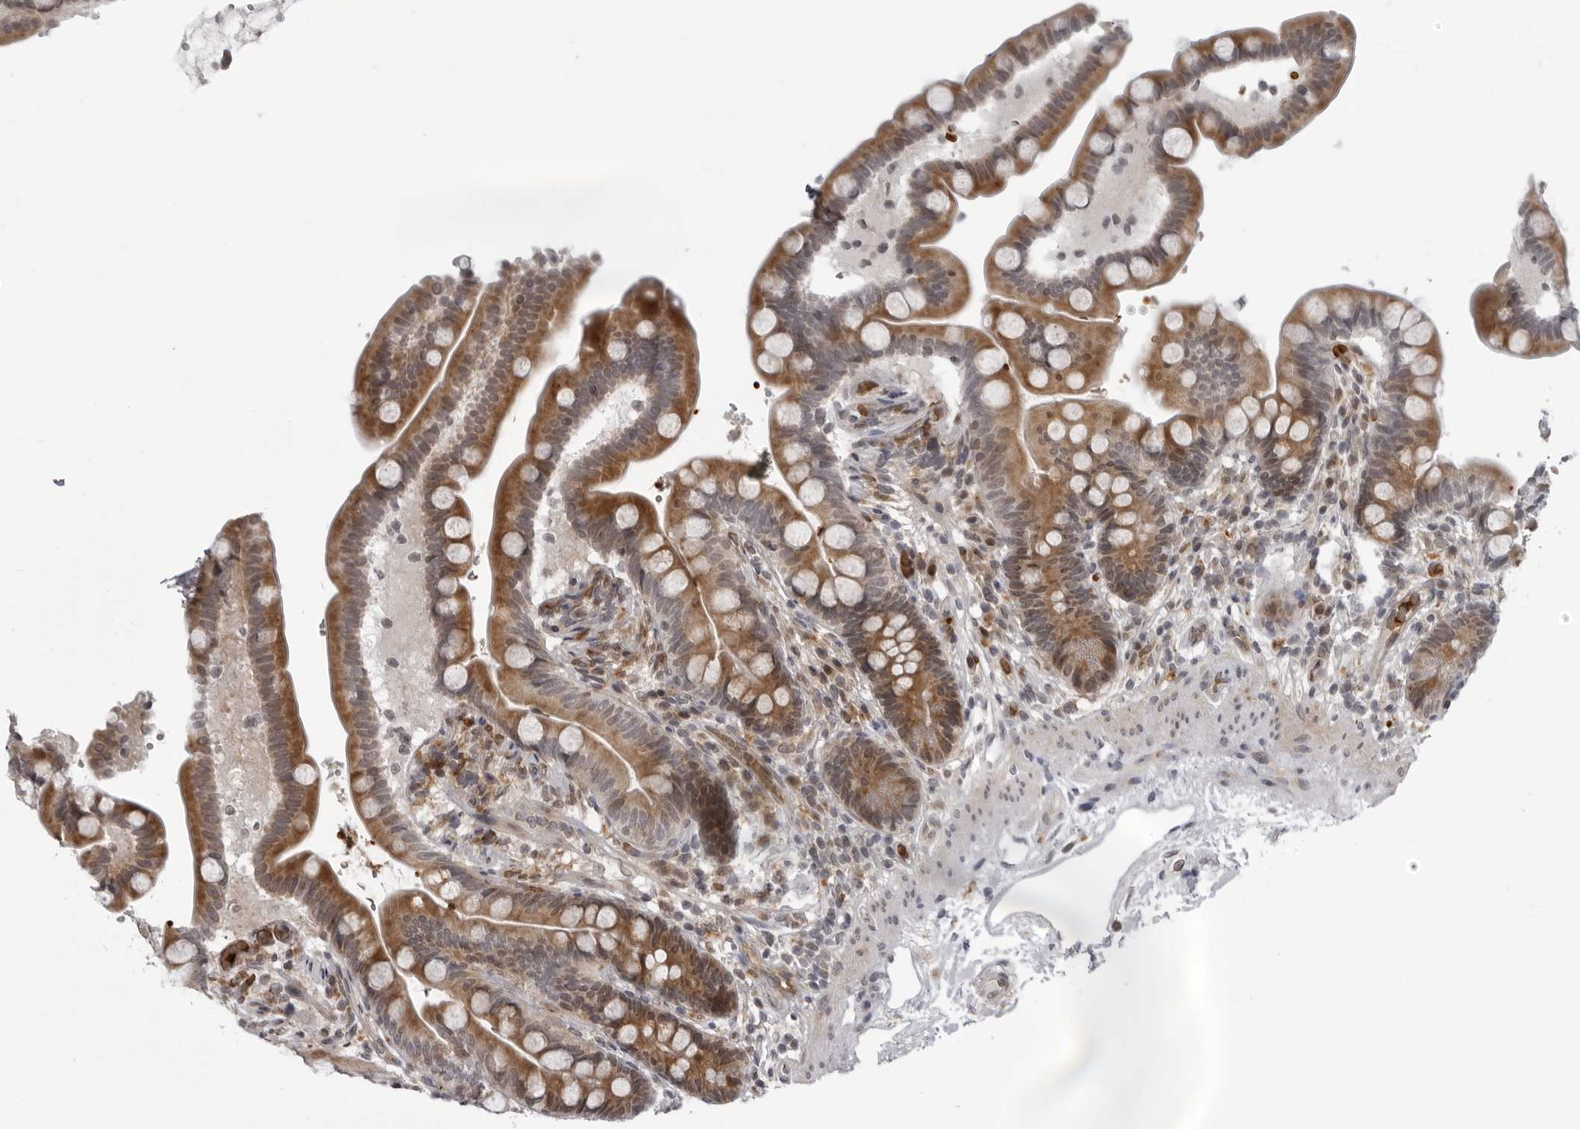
{"staining": {"intensity": "negative", "quantity": "none", "location": "none"}, "tissue": "colon", "cell_type": "Endothelial cells", "image_type": "normal", "snomed": [{"axis": "morphology", "description": "Normal tissue, NOS"}, {"axis": "topography", "description": "Smooth muscle"}, {"axis": "topography", "description": "Colon"}], "caption": "Immunohistochemistry of unremarkable colon shows no staining in endothelial cells. Nuclei are stained in blue.", "gene": "THOP1", "patient": {"sex": "male", "age": 73}}